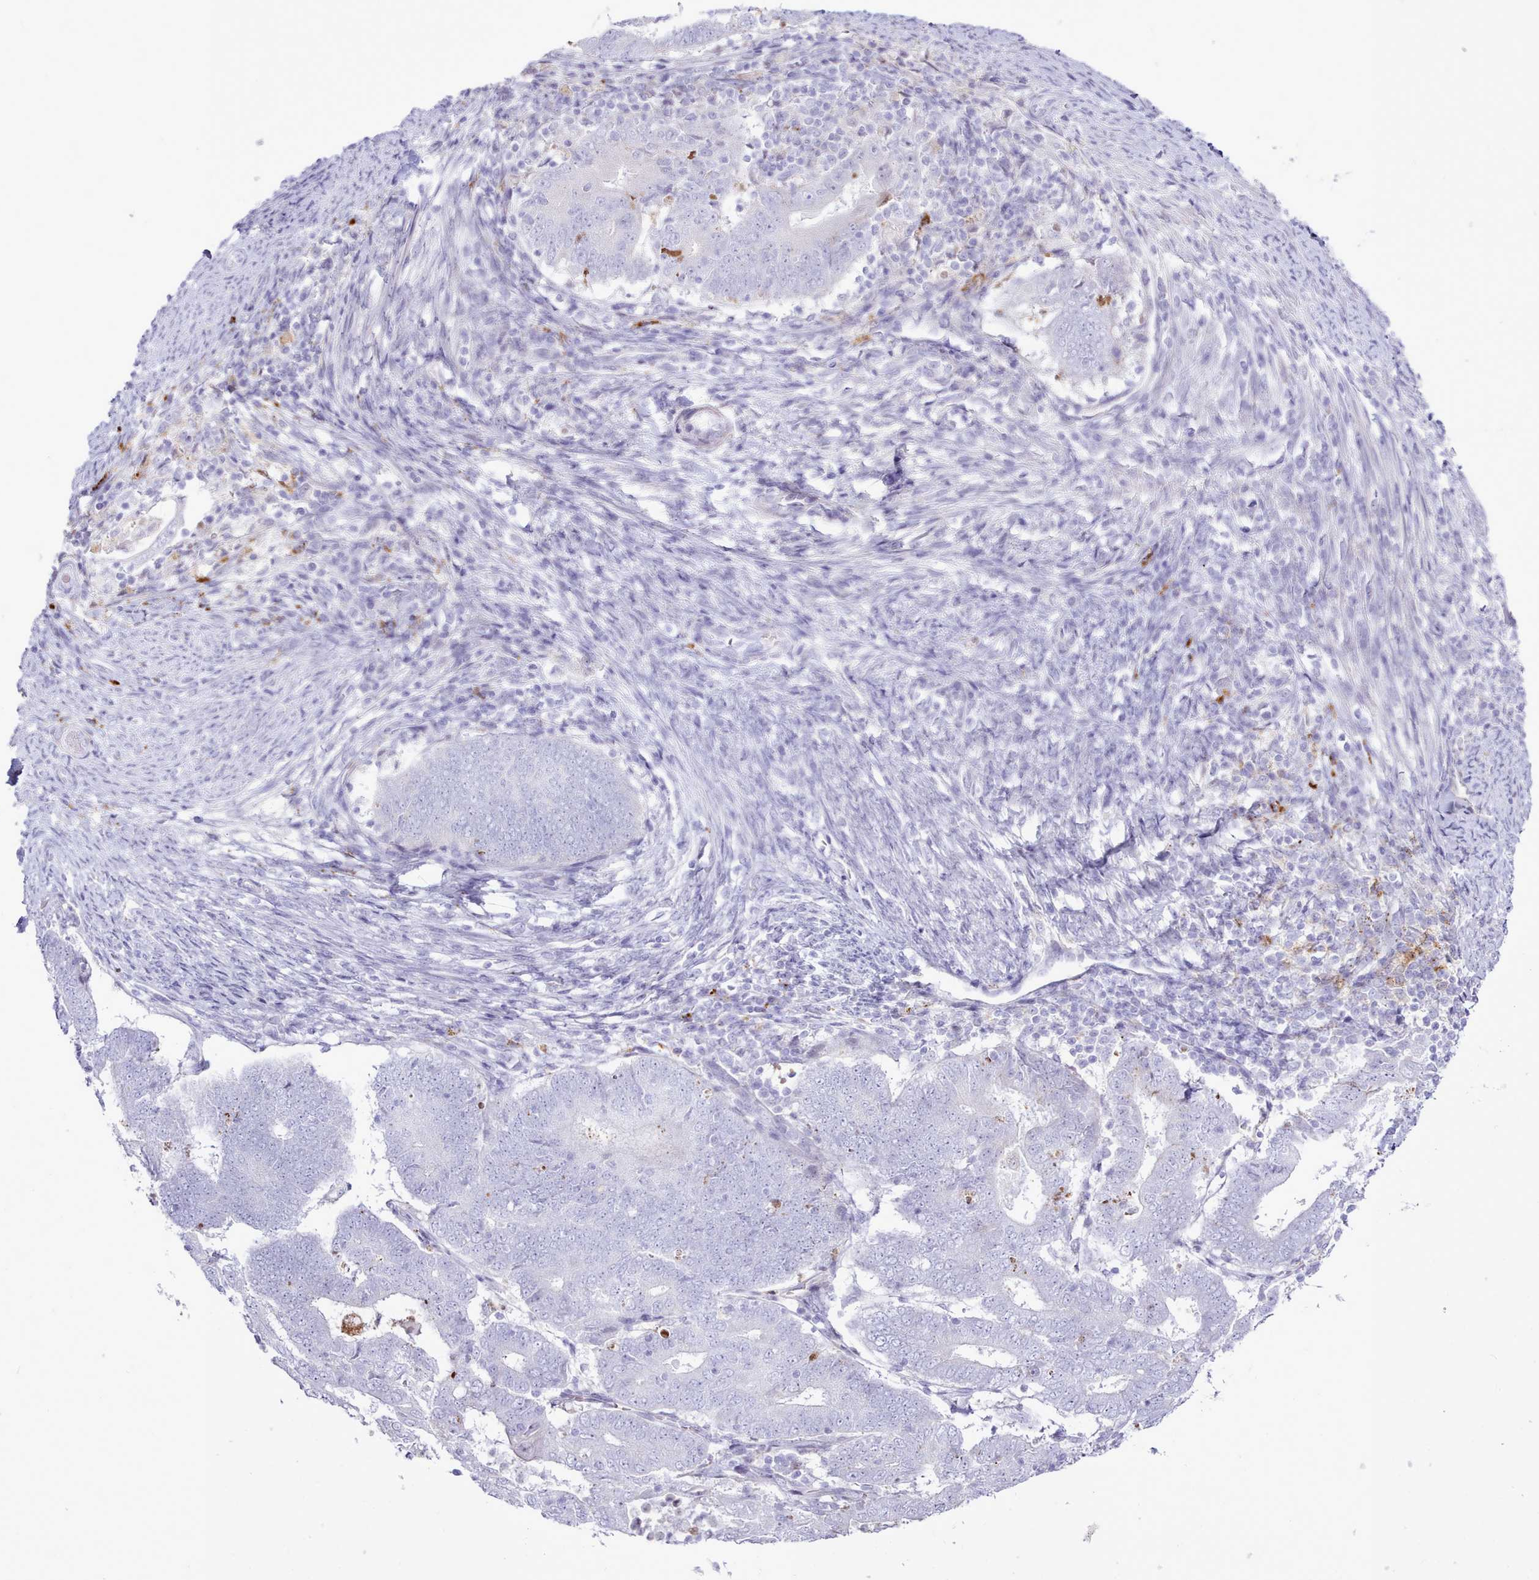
{"staining": {"intensity": "negative", "quantity": "none", "location": "none"}, "tissue": "endometrial cancer", "cell_type": "Tumor cells", "image_type": "cancer", "snomed": [{"axis": "morphology", "description": "Adenocarcinoma, NOS"}, {"axis": "topography", "description": "Endometrium"}], "caption": "Immunohistochemistry (IHC) histopathology image of neoplastic tissue: endometrial cancer (adenocarcinoma) stained with DAB (3,3'-diaminobenzidine) shows no significant protein expression in tumor cells.", "gene": "SRD5A1", "patient": {"sex": "female", "age": 70}}